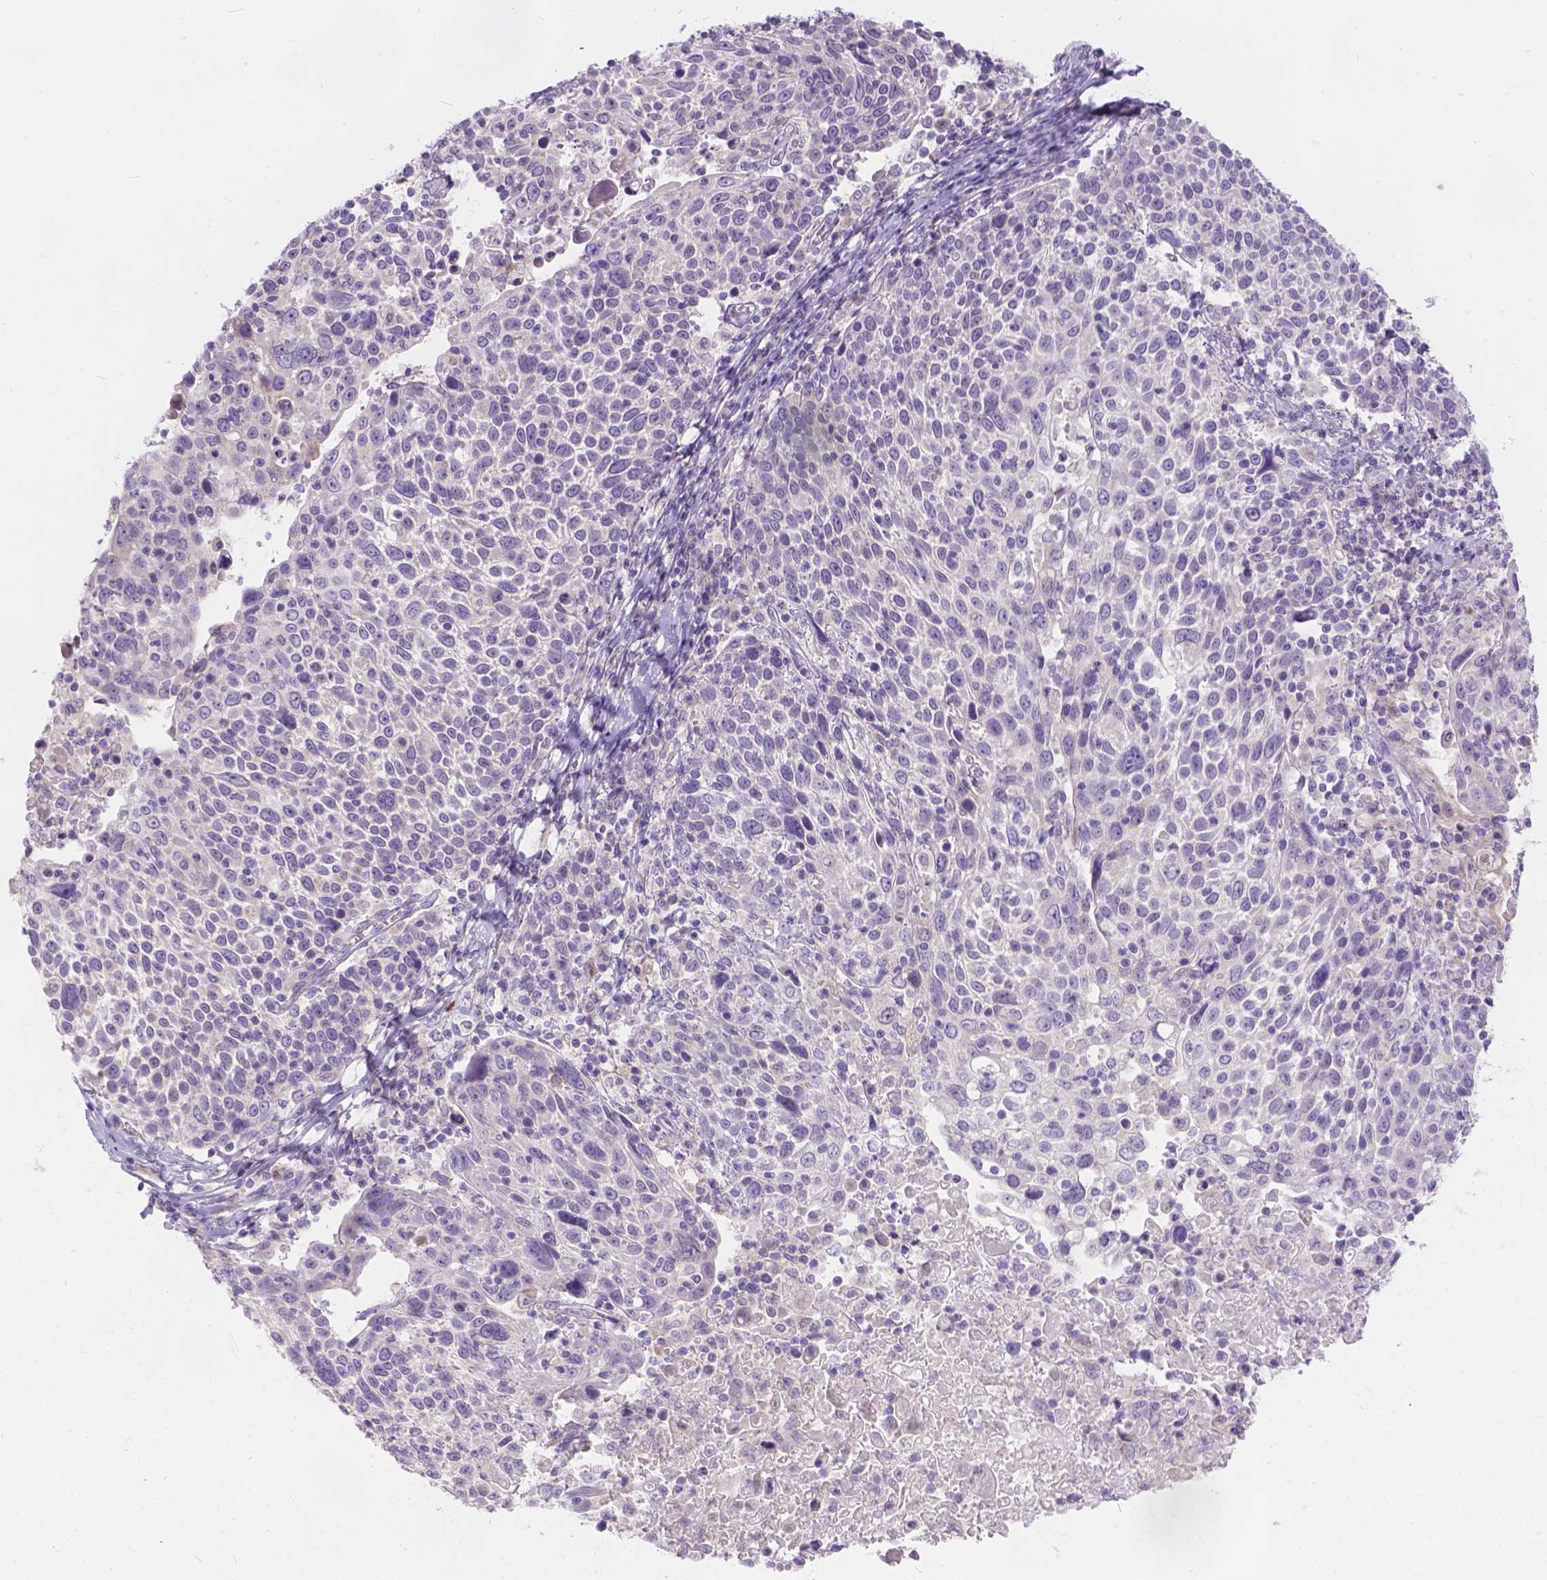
{"staining": {"intensity": "negative", "quantity": "none", "location": "none"}, "tissue": "cervical cancer", "cell_type": "Tumor cells", "image_type": "cancer", "snomed": [{"axis": "morphology", "description": "Squamous cell carcinoma, NOS"}, {"axis": "topography", "description": "Cervix"}], "caption": "A photomicrograph of human squamous cell carcinoma (cervical) is negative for staining in tumor cells.", "gene": "PEX11G", "patient": {"sex": "female", "age": 61}}